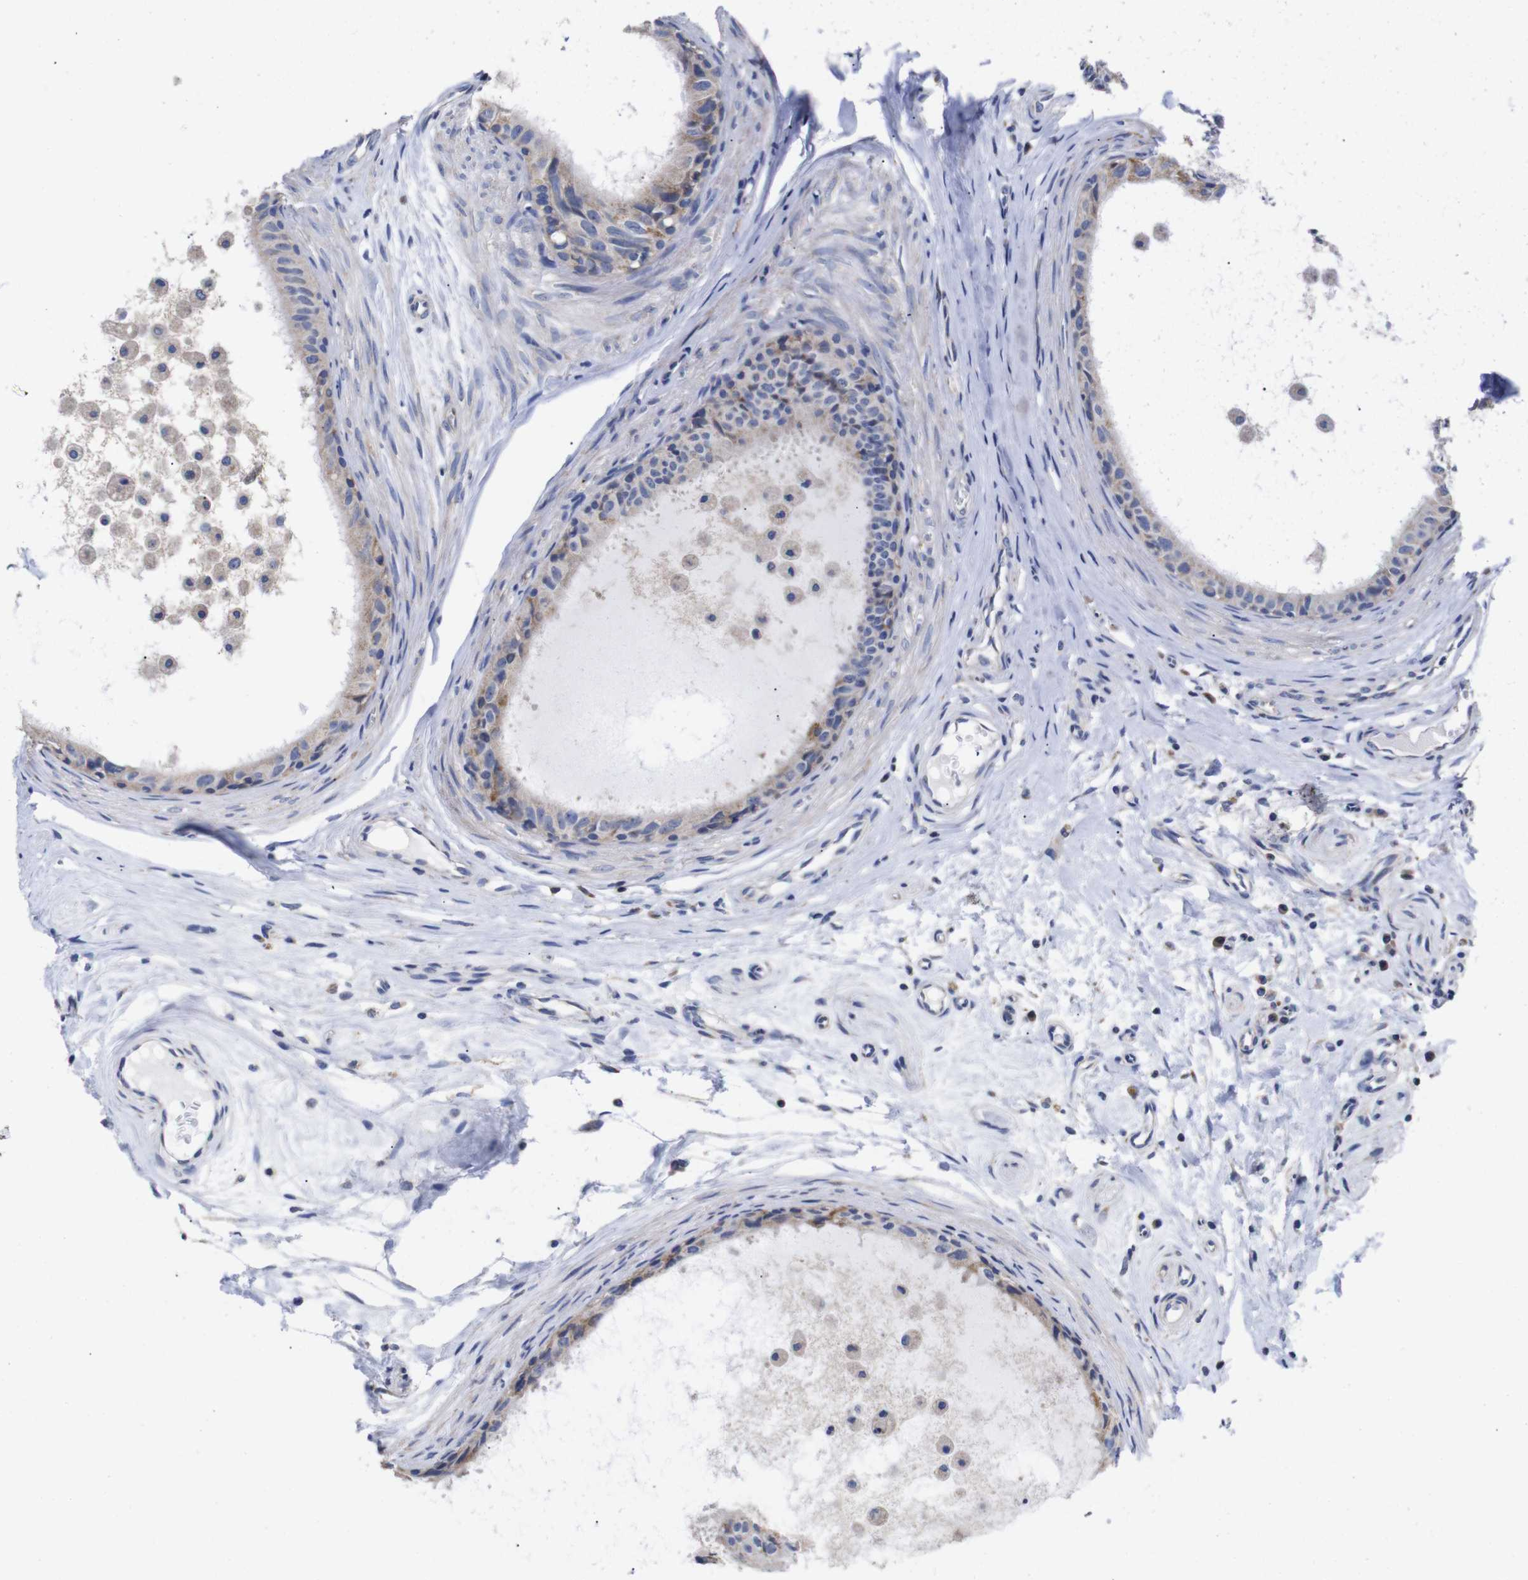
{"staining": {"intensity": "weak", "quantity": "25%-75%", "location": "cytoplasmic/membranous"}, "tissue": "epididymis", "cell_type": "Glandular cells", "image_type": "normal", "snomed": [{"axis": "morphology", "description": "Normal tissue, NOS"}, {"axis": "morphology", "description": "Inflammation, NOS"}, {"axis": "topography", "description": "Epididymis"}], "caption": "Glandular cells demonstrate low levels of weak cytoplasmic/membranous positivity in approximately 25%-75% of cells in unremarkable epididymis. The staining was performed using DAB to visualize the protein expression in brown, while the nuclei were stained in blue with hematoxylin (Magnification: 20x).", "gene": "OPN3", "patient": {"sex": "male", "age": 85}}